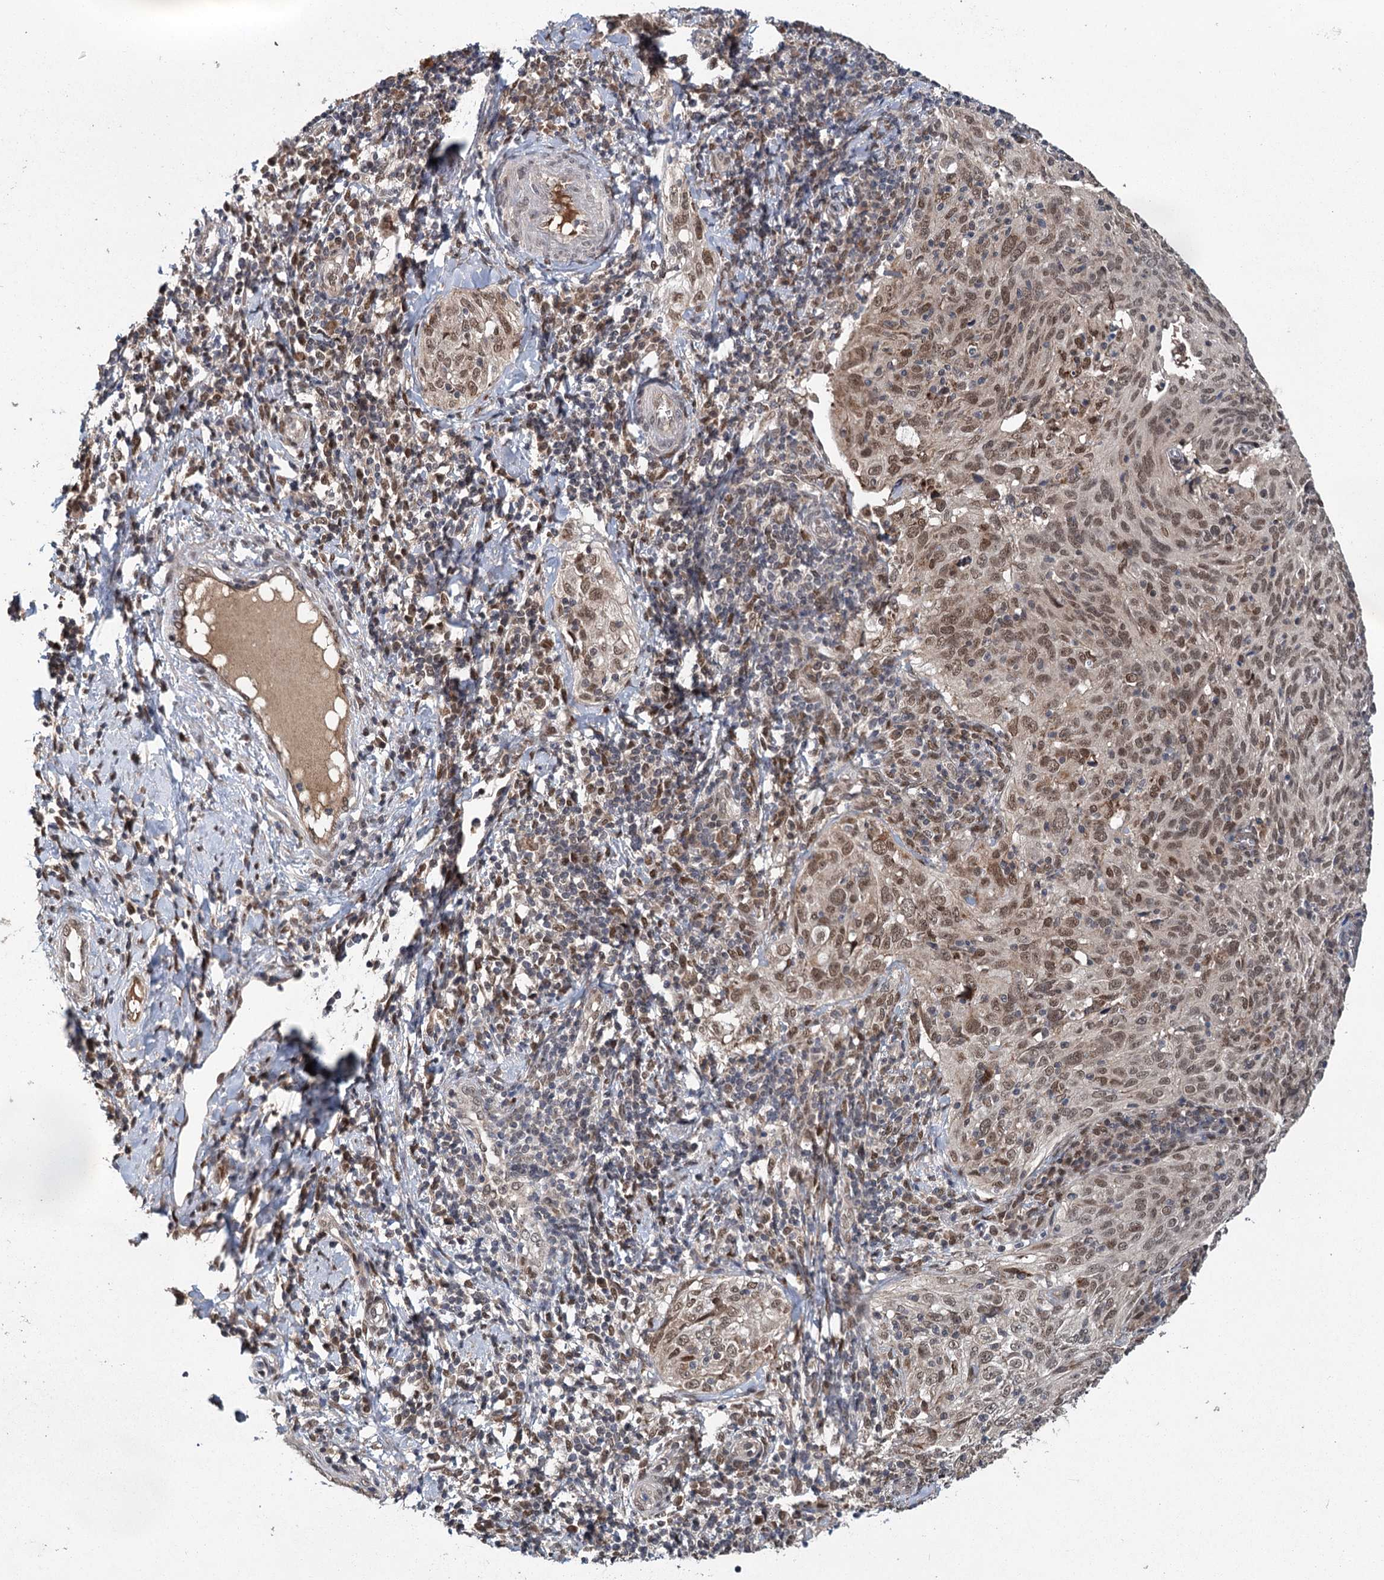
{"staining": {"intensity": "moderate", "quantity": ">75%", "location": "nuclear"}, "tissue": "cervical cancer", "cell_type": "Tumor cells", "image_type": "cancer", "snomed": [{"axis": "morphology", "description": "Squamous cell carcinoma, NOS"}, {"axis": "topography", "description": "Cervix"}], "caption": "The image reveals staining of cervical cancer (squamous cell carcinoma), revealing moderate nuclear protein staining (brown color) within tumor cells.", "gene": "MYG1", "patient": {"sex": "female", "age": 31}}